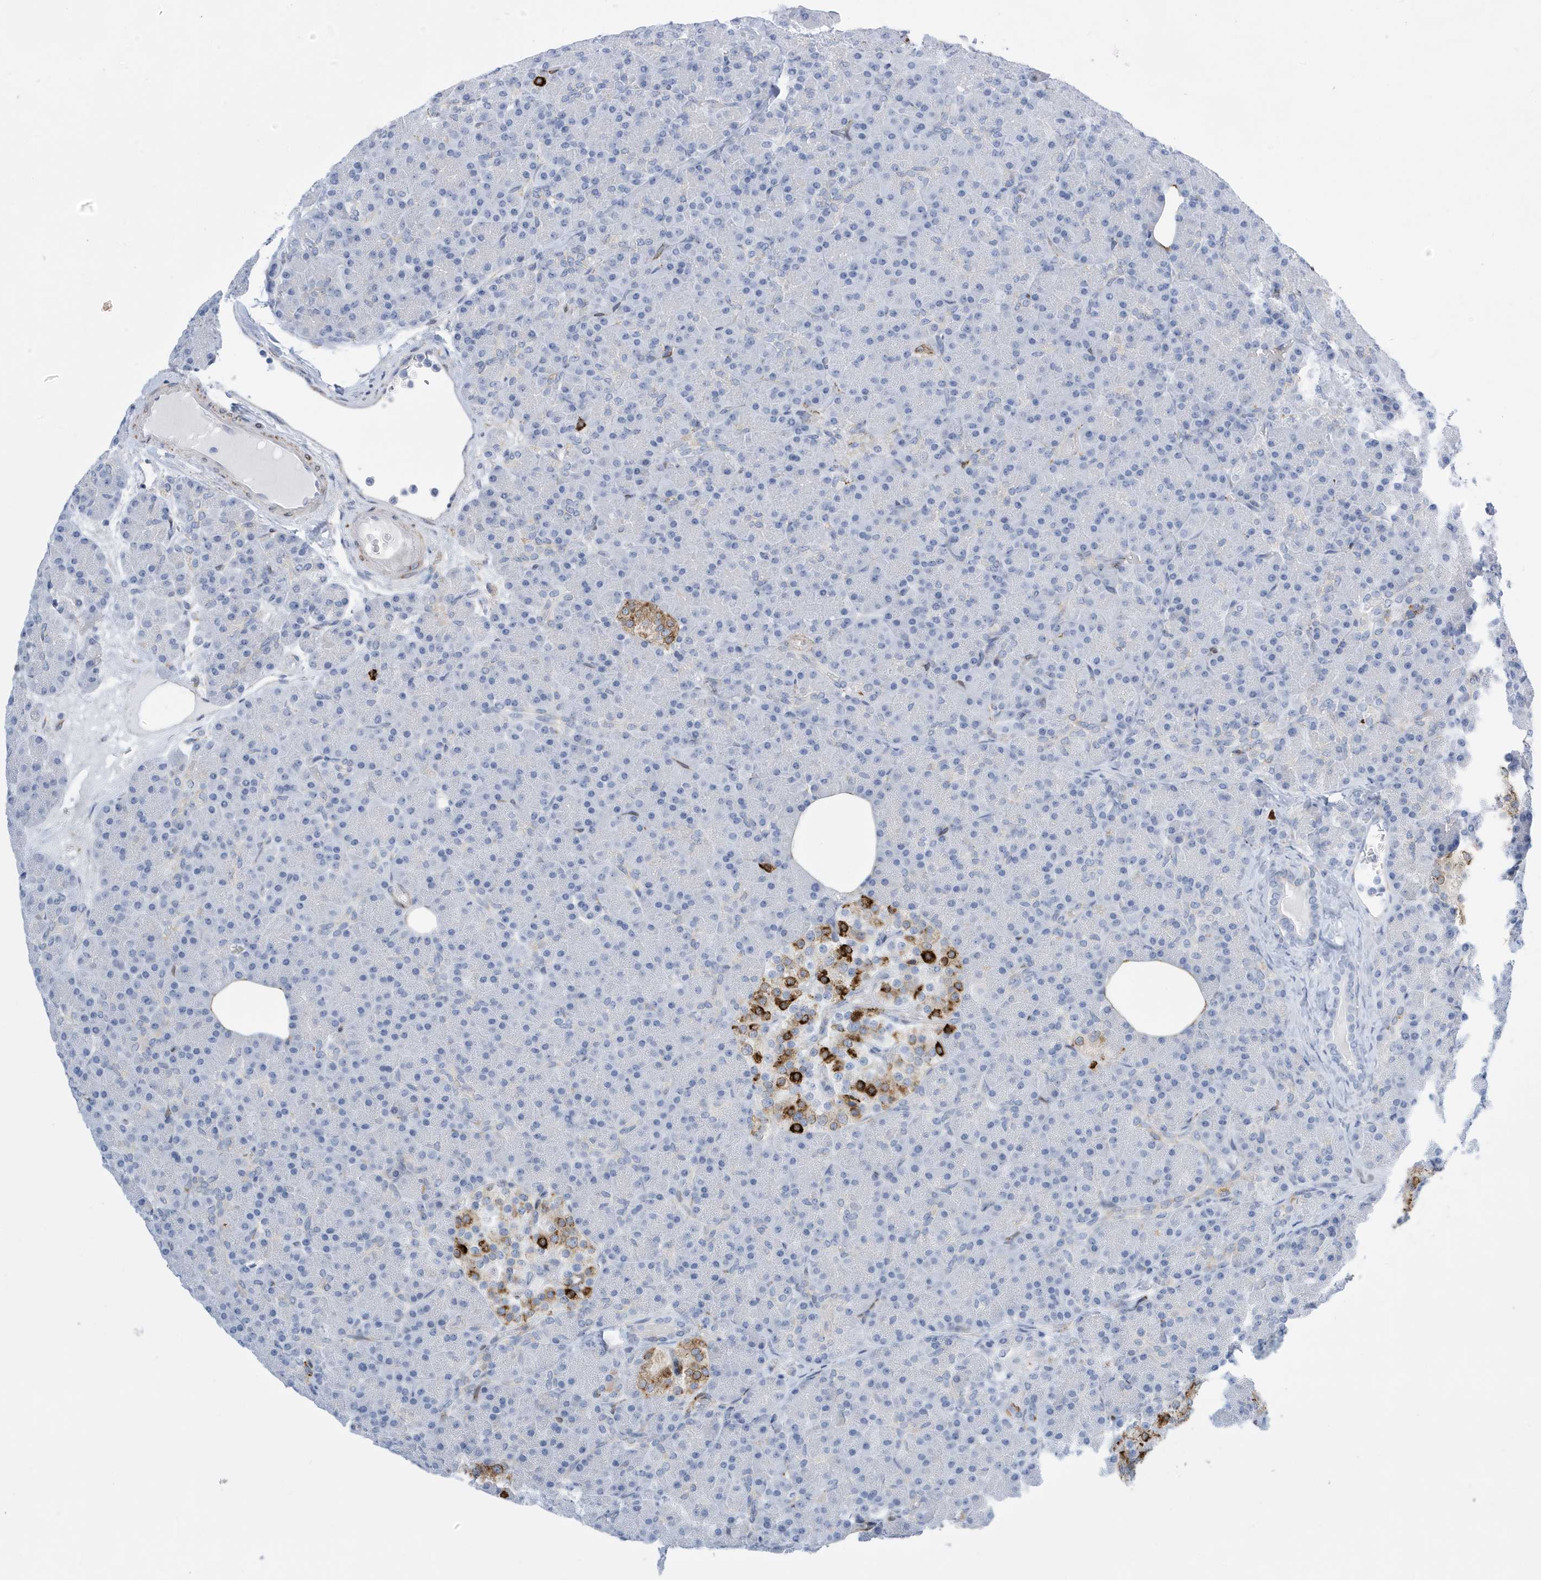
{"staining": {"intensity": "strong", "quantity": "<25%", "location": "cytoplasmic/membranous"}, "tissue": "pancreas", "cell_type": "Exocrine glandular cells", "image_type": "normal", "snomed": [{"axis": "morphology", "description": "Normal tissue, NOS"}, {"axis": "topography", "description": "Pancreas"}], "caption": "High-magnification brightfield microscopy of normal pancreas stained with DAB (brown) and counterstained with hematoxylin (blue). exocrine glandular cells exhibit strong cytoplasmic/membranous staining is identified in approximately<25% of cells. Using DAB (brown) and hematoxylin (blue) stains, captured at high magnification using brightfield microscopy.", "gene": "SEMA3F", "patient": {"sex": "female", "age": 43}}